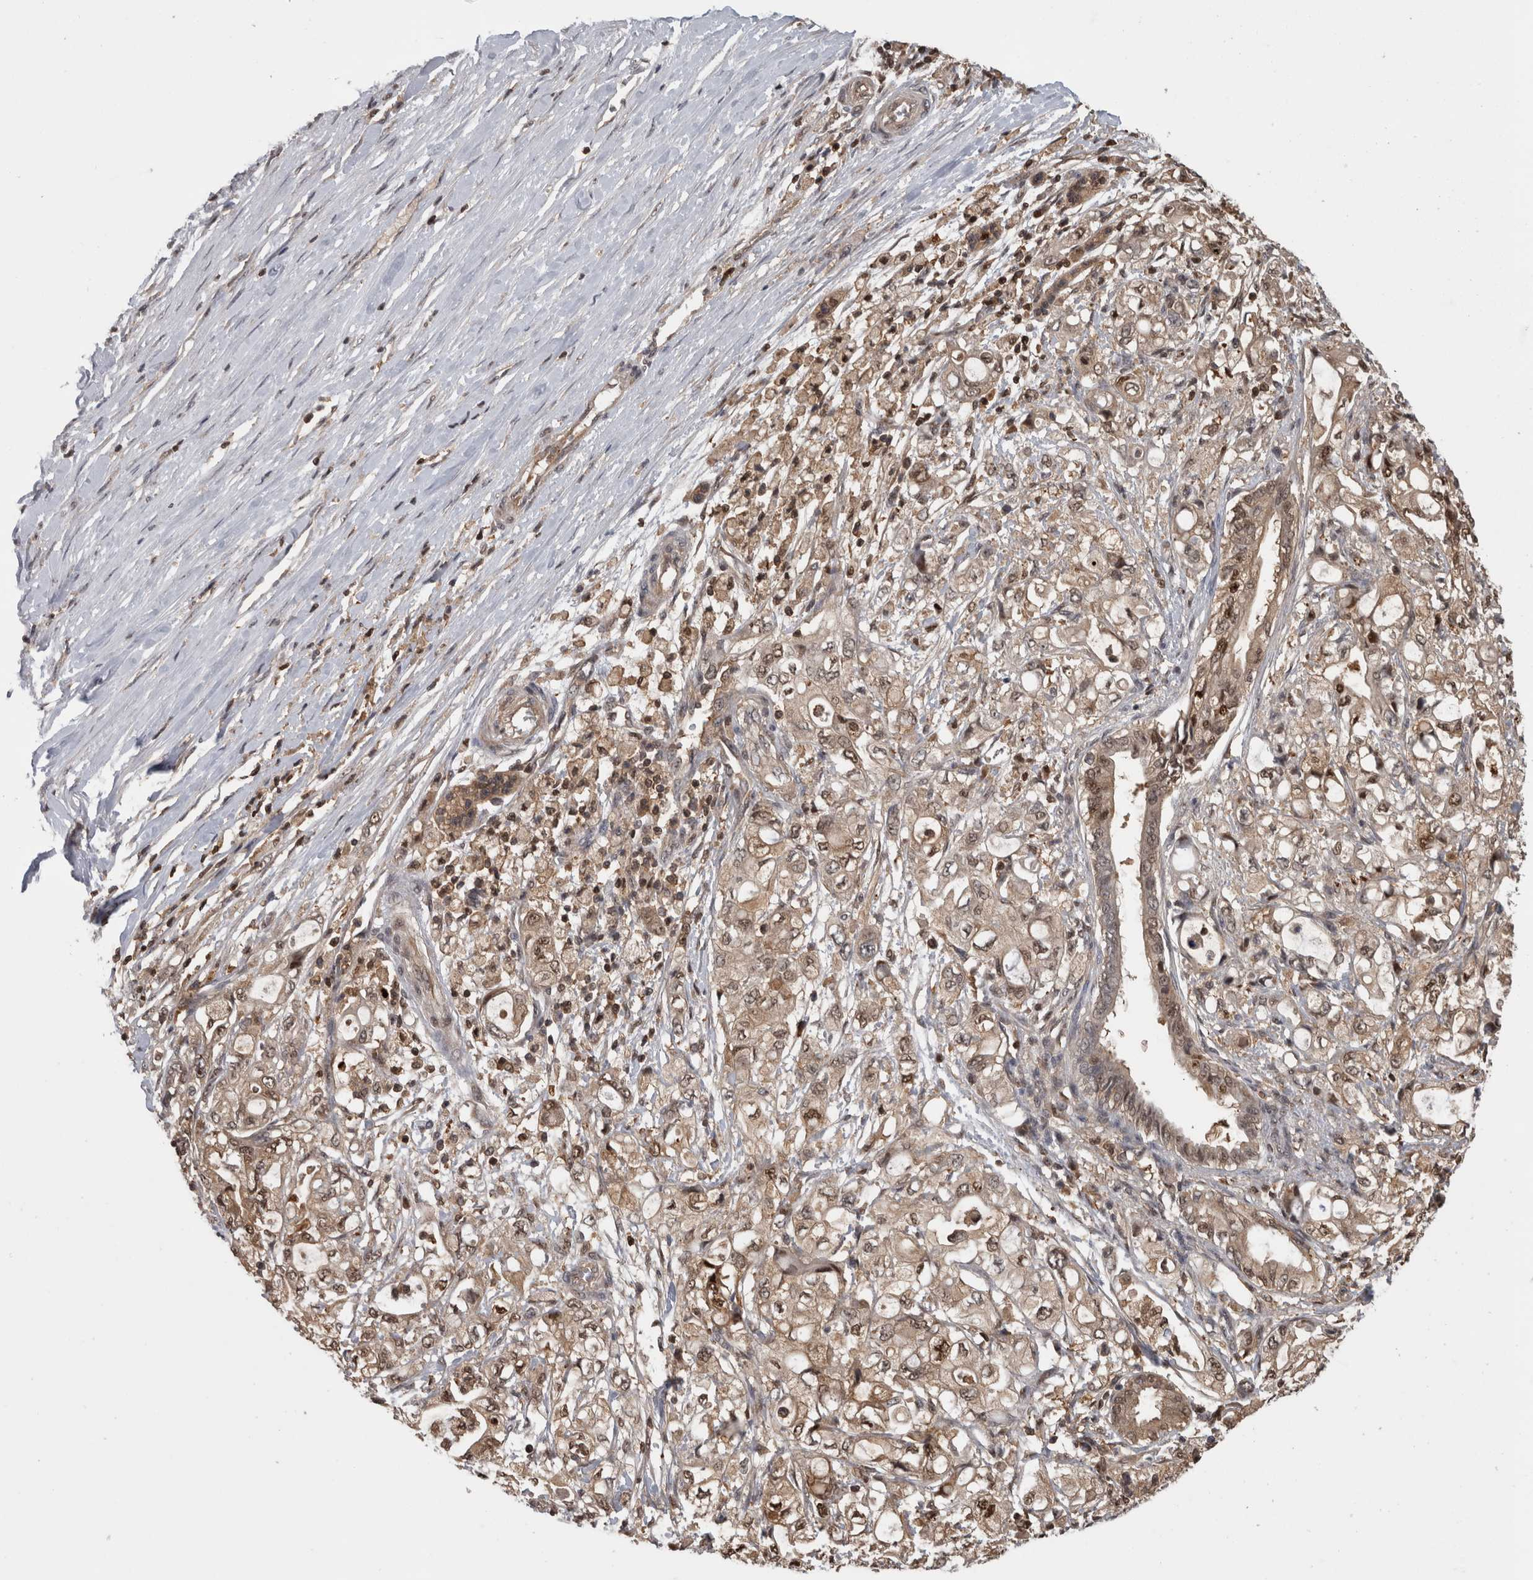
{"staining": {"intensity": "moderate", "quantity": ">75%", "location": "cytoplasmic/membranous,nuclear"}, "tissue": "pancreatic cancer", "cell_type": "Tumor cells", "image_type": "cancer", "snomed": [{"axis": "morphology", "description": "Adenocarcinoma, NOS"}, {"axis": "topography", "description": "Pancreas"}], "caption": "Immunohistochemistry of human adenocarcinoma (pancreatic) shows medium levels of moderate cytoplasmic/membranous and nuclear positivity in approximately >75% of tumor cells. (DAB IHC, brown staining for protein, blue staining for nuclei).", "gene": "TDRD7", "patient": {"sex": "male", "age": 79}}